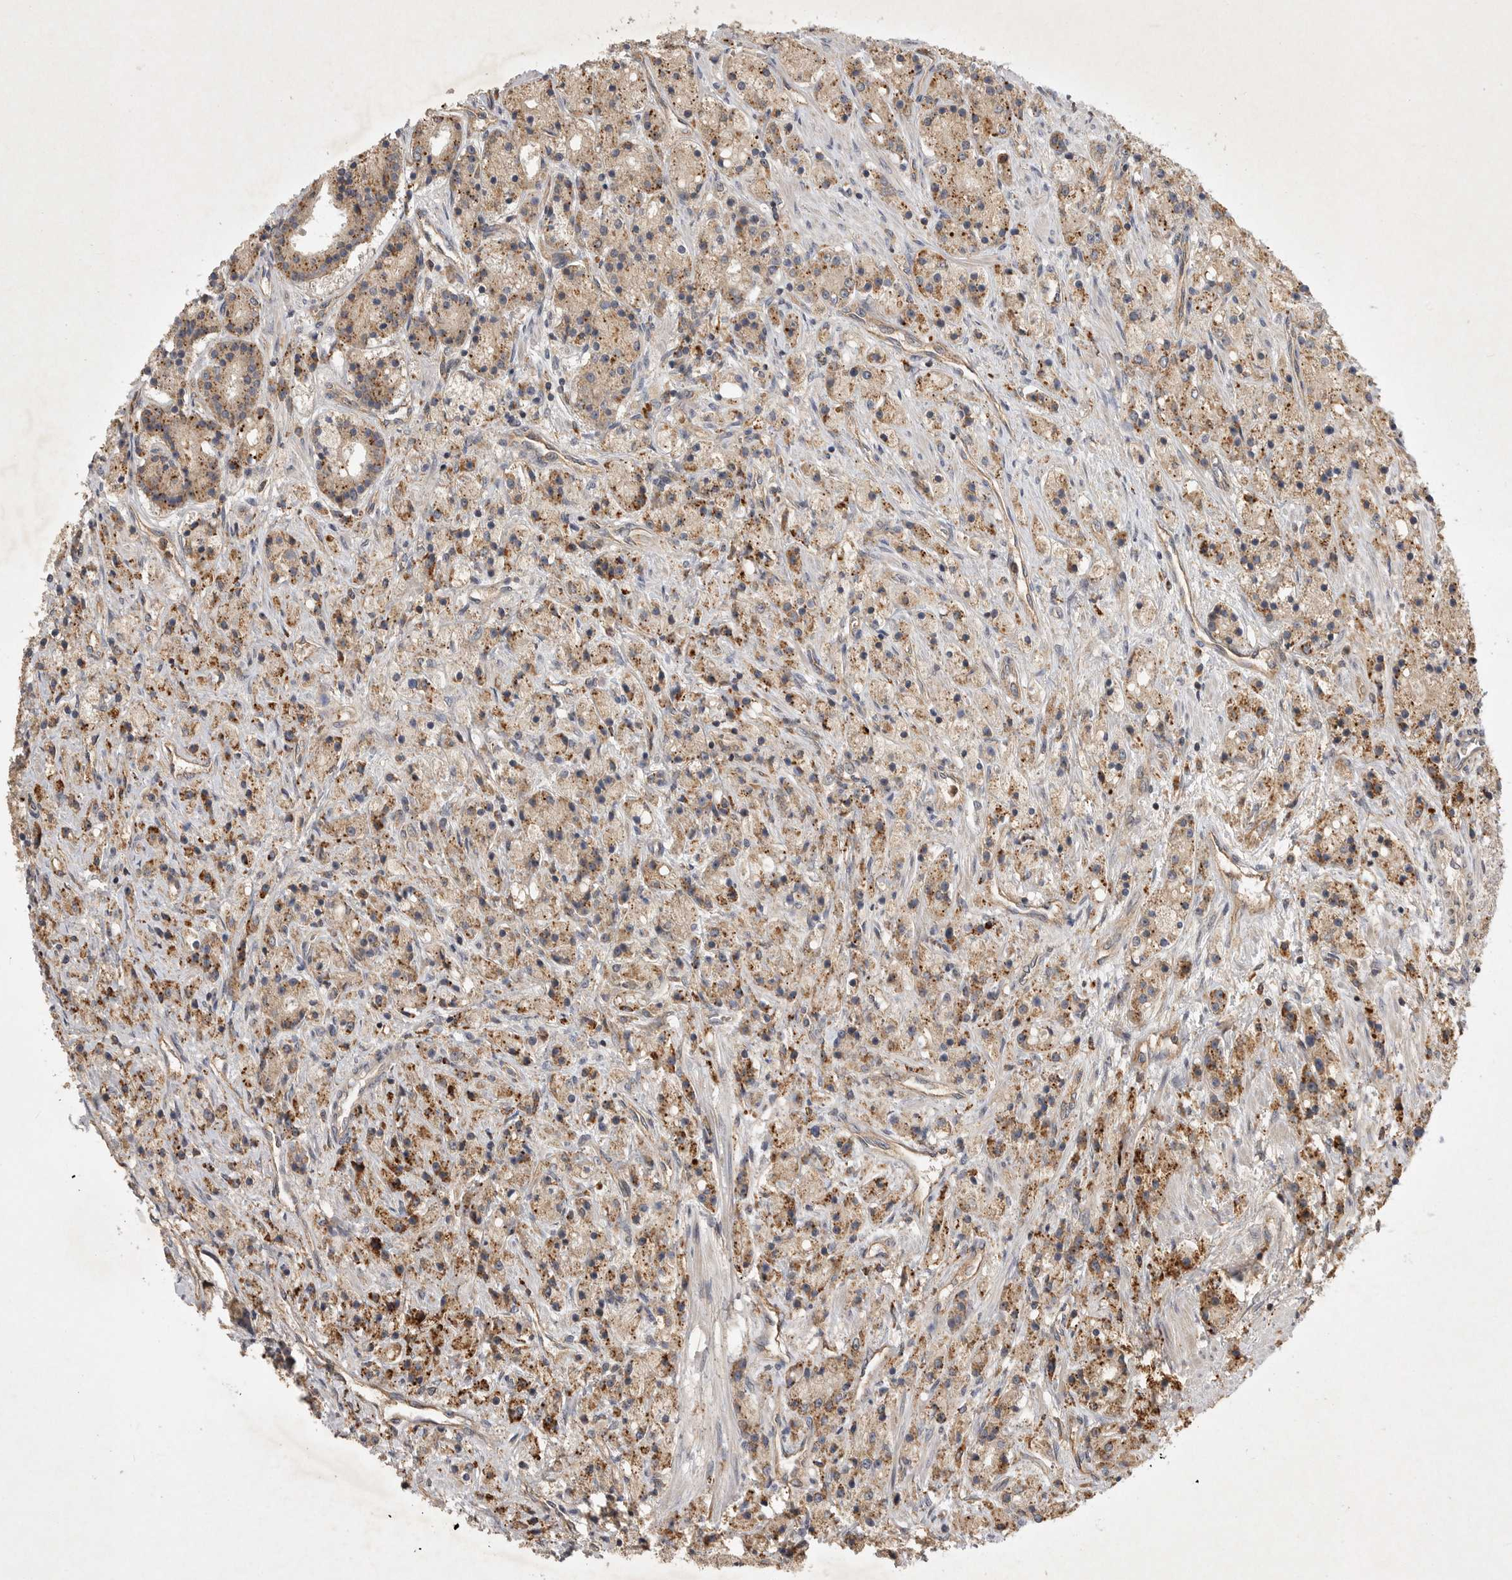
{"staining": {"intensity": "weak", "quantity": ">75%", "location": "cytoplasmic/membranous"}, "tissue": "prostate cancer", "cell_type": "Tumor cells", "image_type": "cancer", "snomed": [{"axis": "morphology", "description": "Adenocarcinoma, High grade"}, {"axis": "topography", "description": "Prostate"}], "caption": "About >75% of tumor cells in adenocarcinoma (high-grade) (prostate) show weak cytoplasmic/membranous protein staining as visualized by brown immunohistochemical staining.", "gene": "ZNF232", "patient": {"sex": "male", "age": 60}}